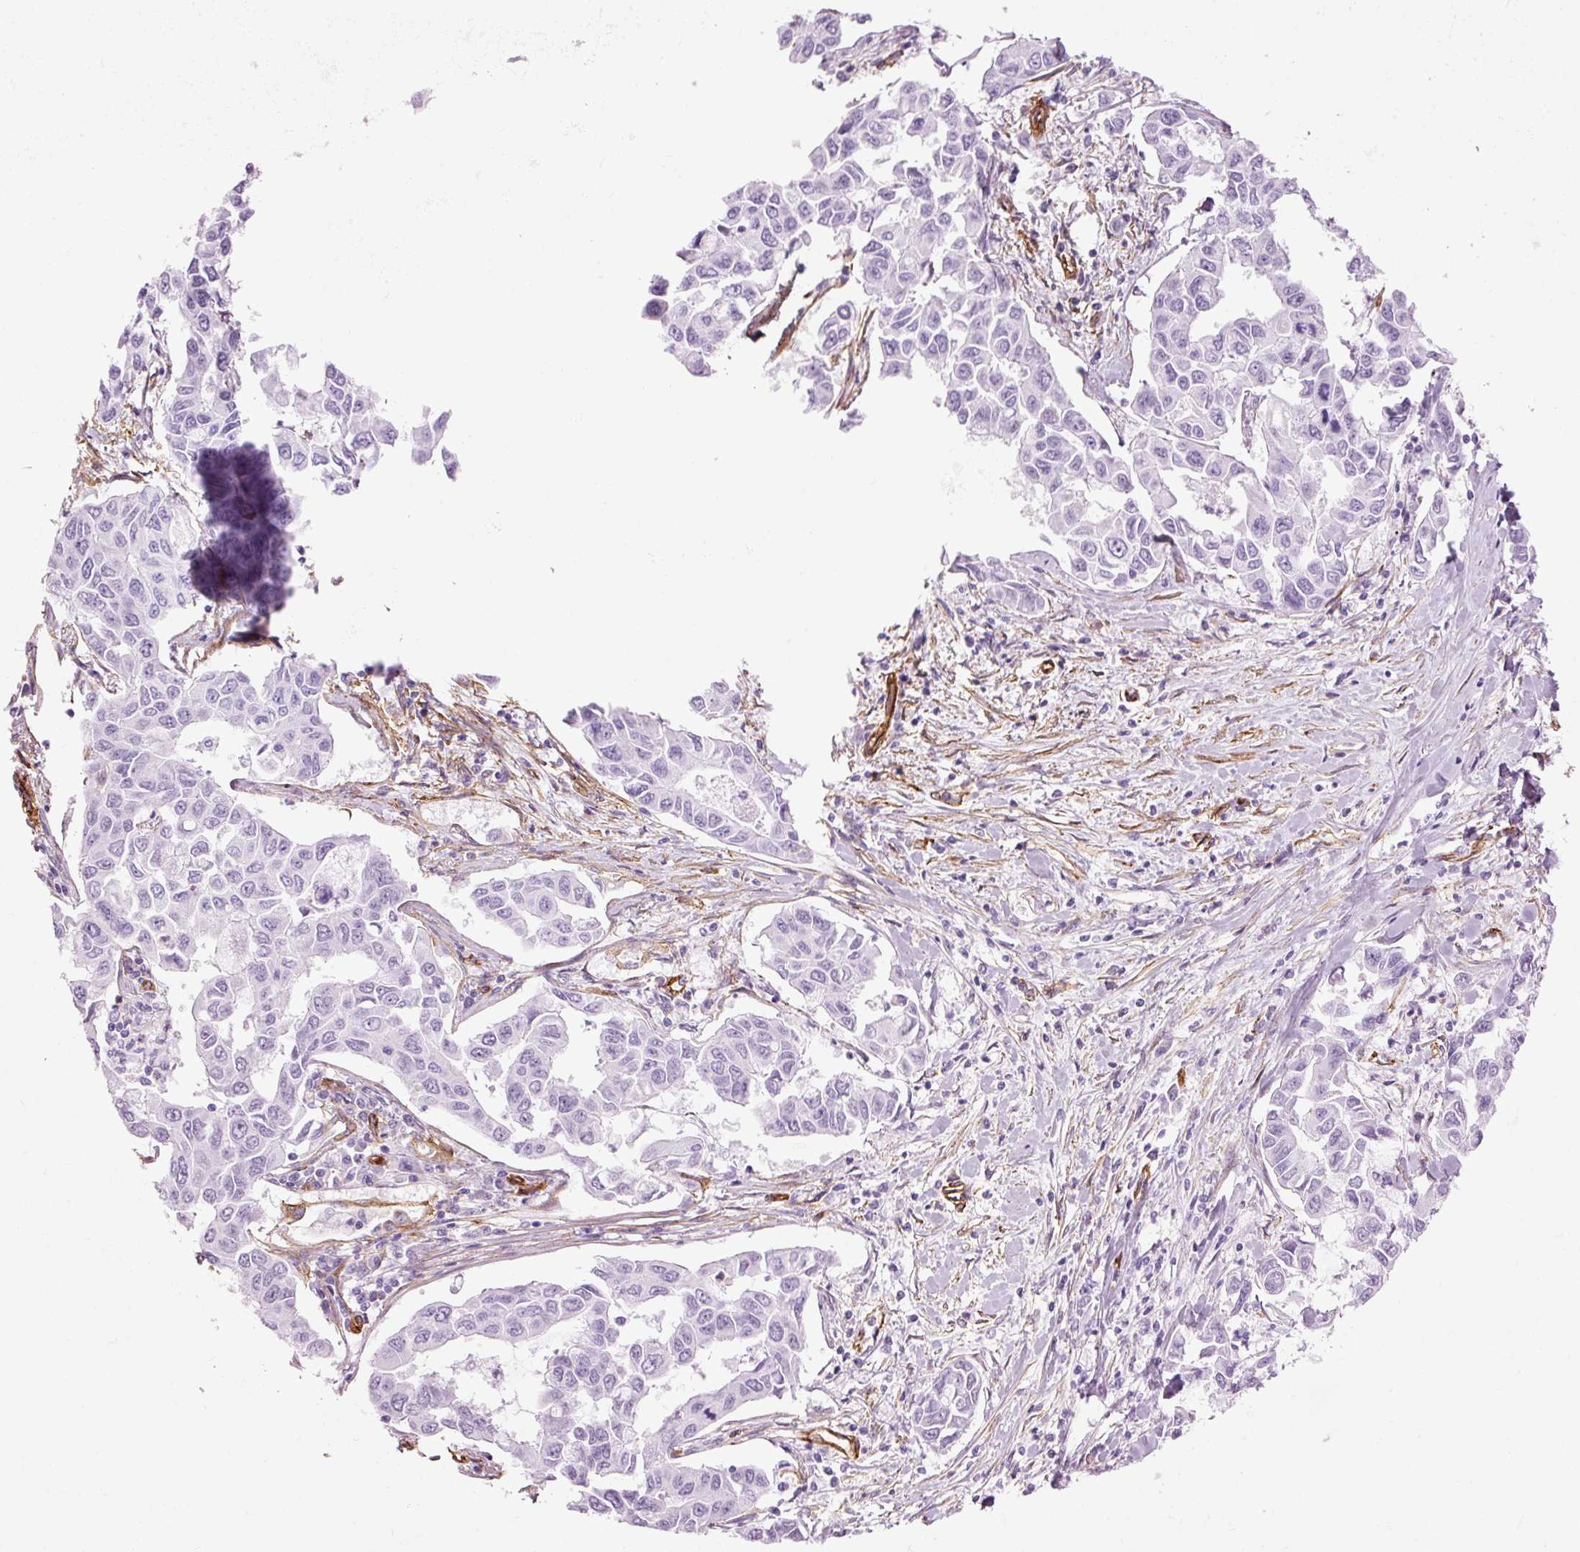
{"staining": {"intensity": "negative", "quantity": "none", "location": "none"}, "tissue": "lung cancer", "cell_type": "Tumor cells", "image_type": "cancer", "snomed": [{"axis": "morphology", "description": "Adenocarcinoma, NOS"}, {"axis": "topography", "description": "Lung"}], "caption": "The image shows no staining of tumor cells in lung cancer (adenocarcinoma). (DAB IHC with hematoxylin counter stain).", "gene": "CAV1", "patient": {"sex": "male", "age": 64}}